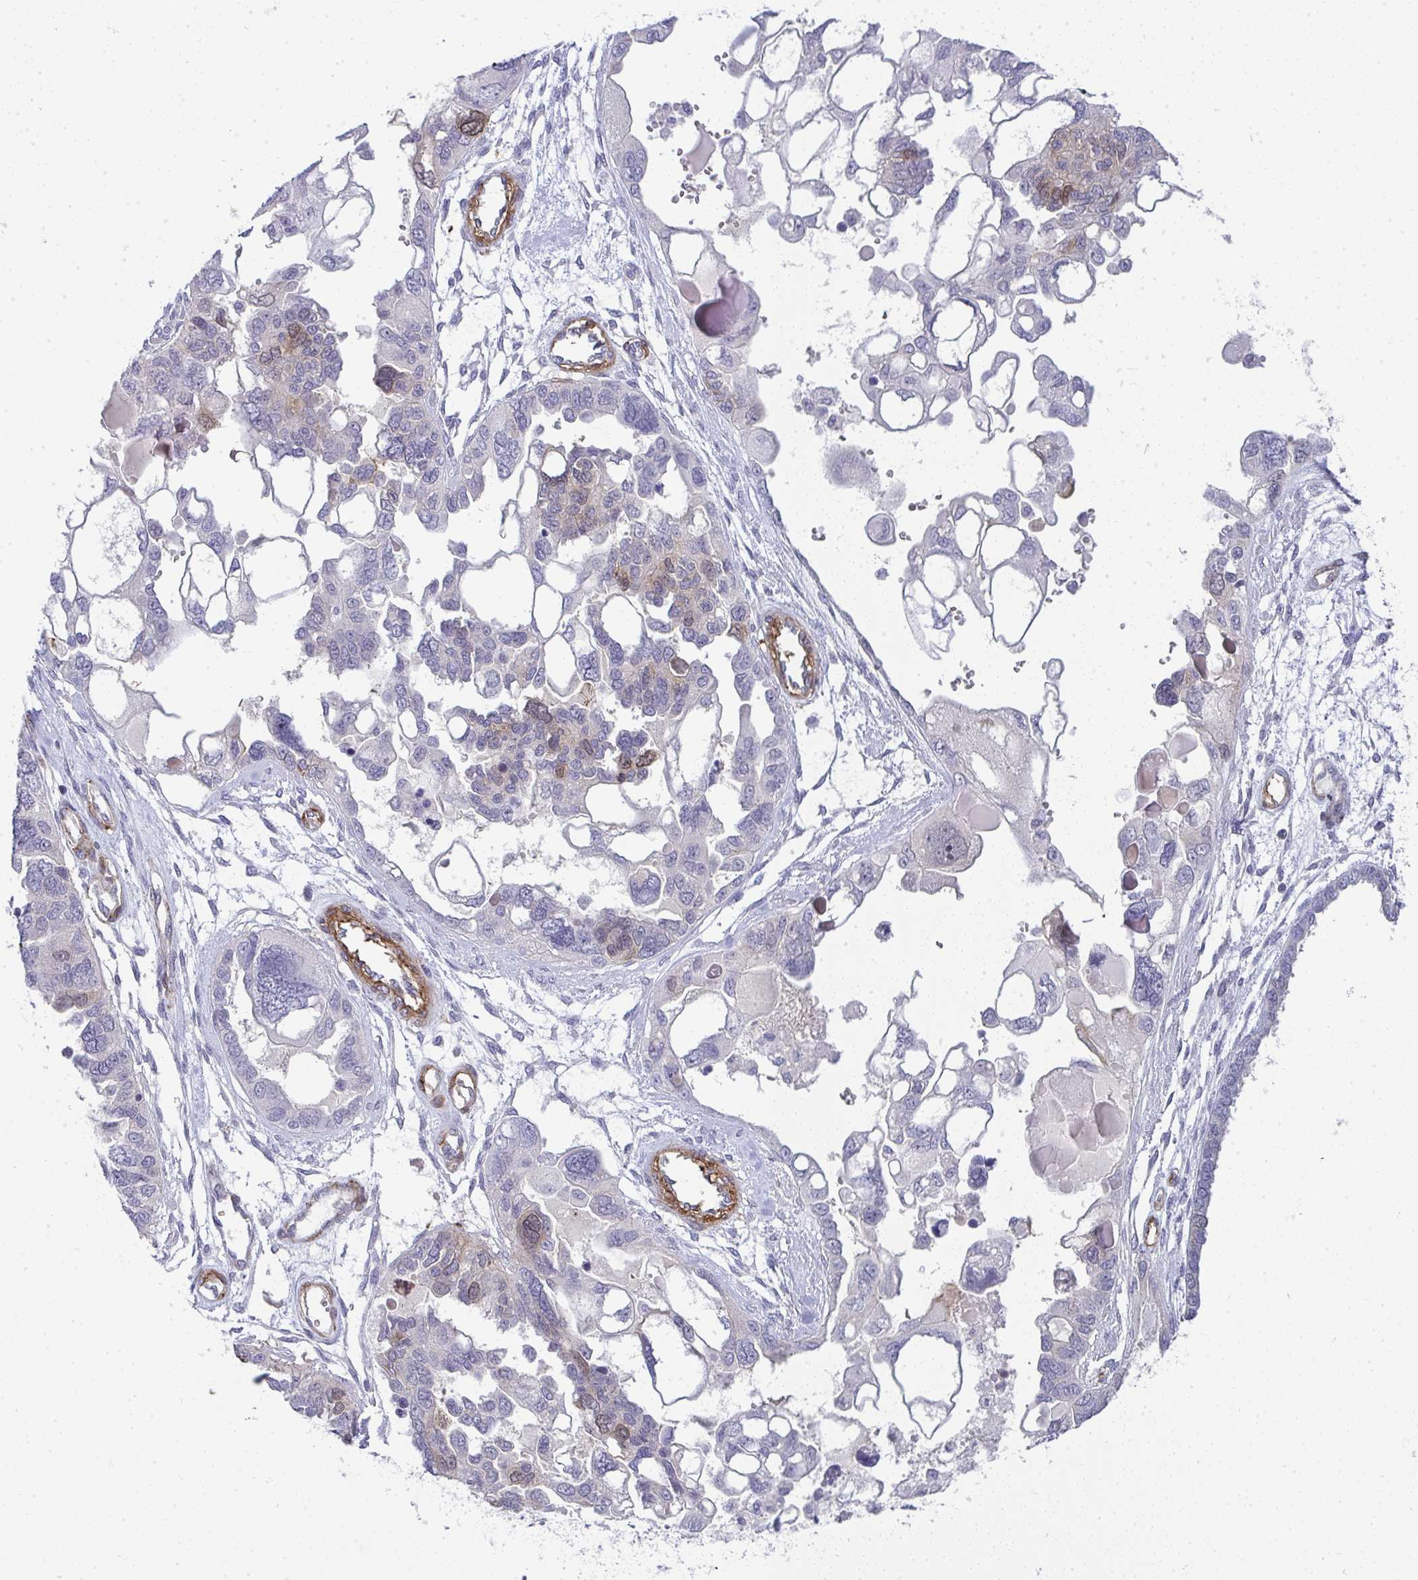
{"staining": {"intensity": "weak", "quantity": "<25%", "location": "cytoplasmic/membranous"}, "tissue": "ovarian cancer", "cell_type": "Tumor cells", "image_type": "cancer", "snomed": [{"axis": "morphology", "description": "Cystadenocarcinoma, serous, NOS"}, {"axis": "topography", "description": "Ovary"}], "caption": "Immunohistochemistry micrograph of neoplastic tissue: ovarian serous cystadenocarcinoma stained with DAB demonstrates no significant protein staining in tumor cells.", "gene": "UBE2S", "patient": {"sex": "female", "age": 51}}